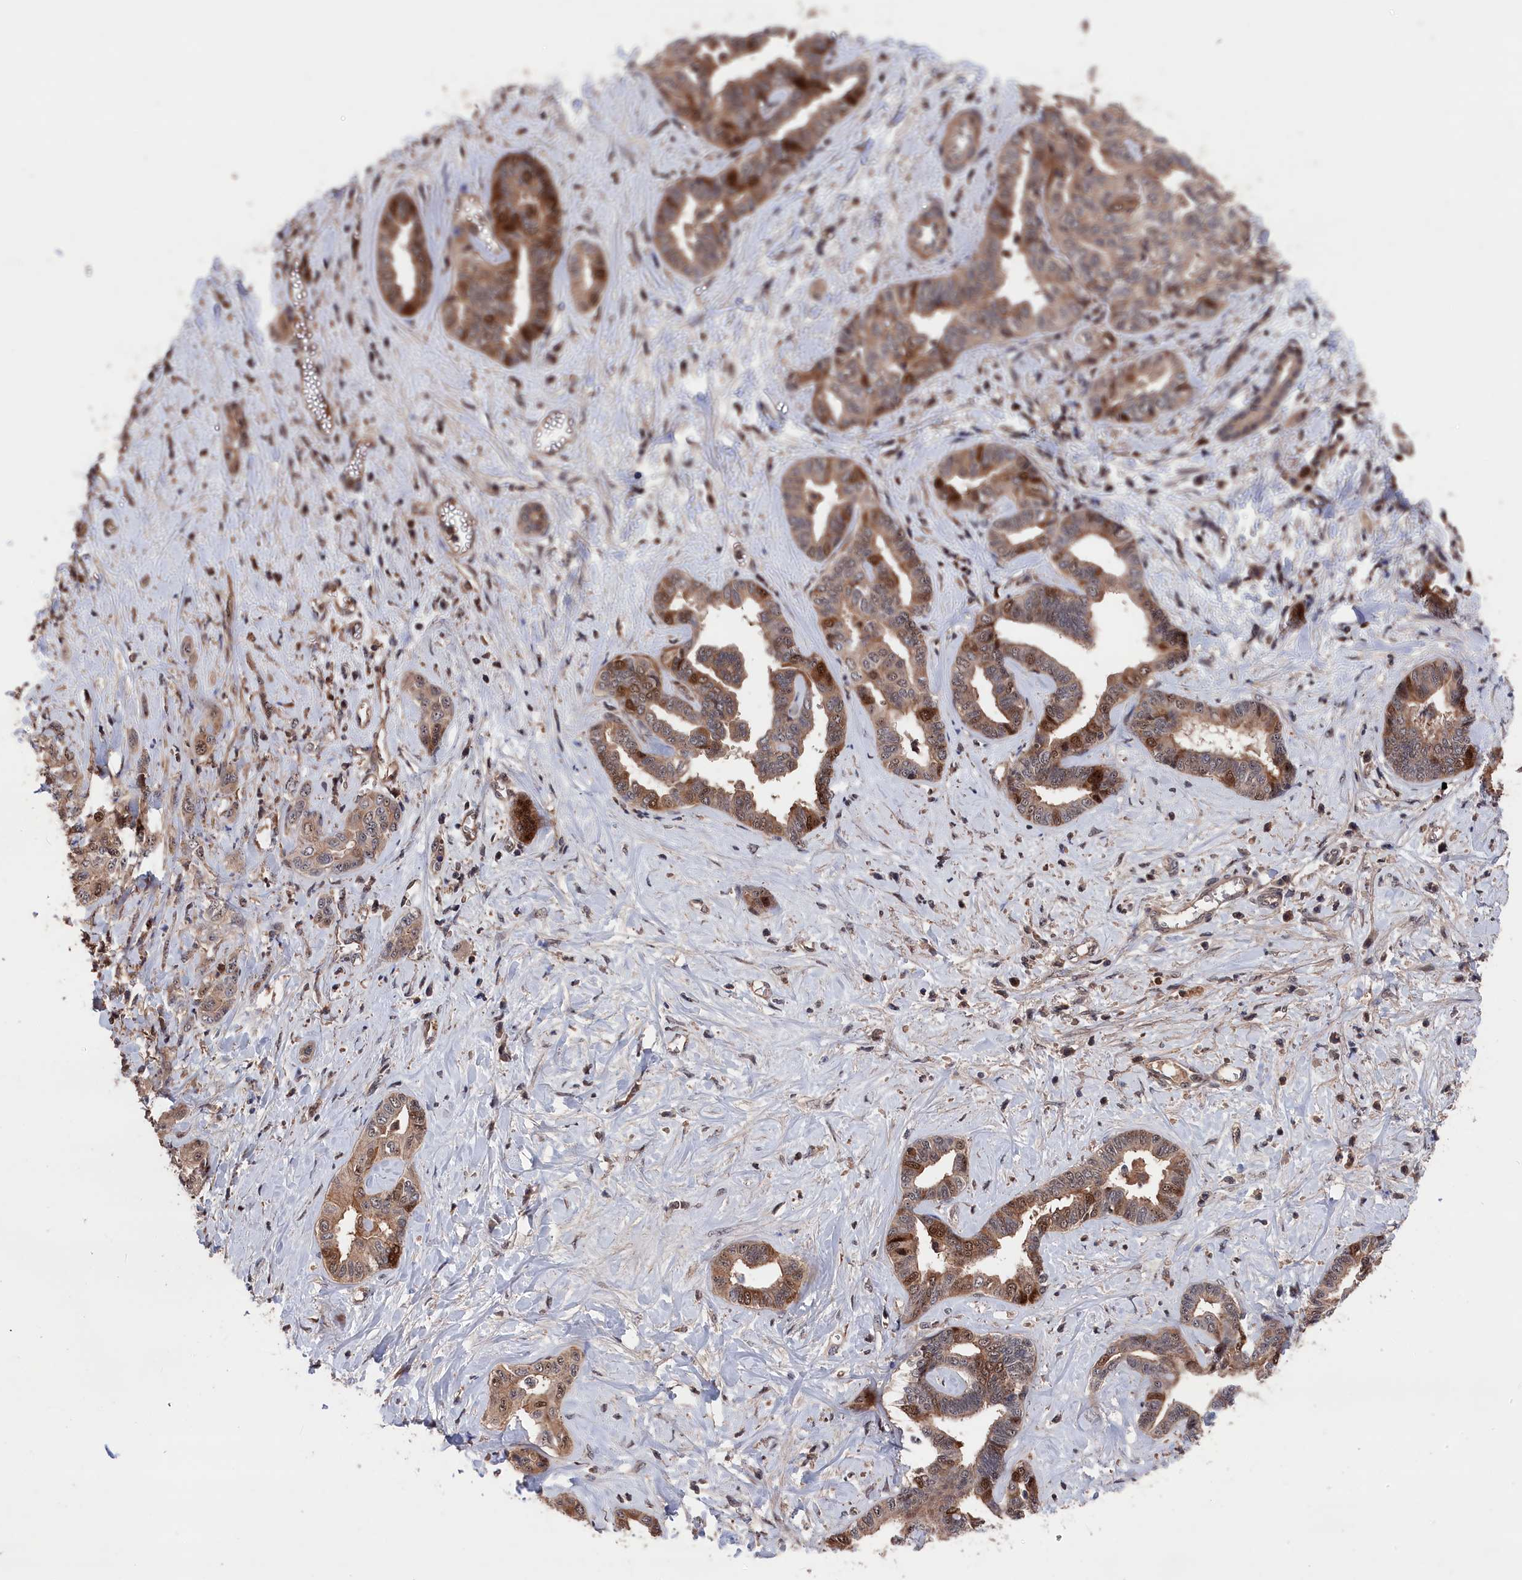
{"staining": {"intensity": "moderate", "quantity": "25%-75%", "location": "cytoplasmic/membranous,nuclear"}, "tissue": "liver cancer", "cell_type": "Tumor cells", "image_type": "cancer", "snomed": [{"axis": "morphology", "description": "Cholangiocarcinoma"}, {"axis": "topography", "description": "Liver"}], "caption": "Moderate cytoplasmic/membranous and nuclear protein positivity is identified in approximately 25%-75% of tumor cells in liver cancer (cholangiocarcinoma).", "gene": "RMI2", "patient": {"sex": "female", "age": 77}}